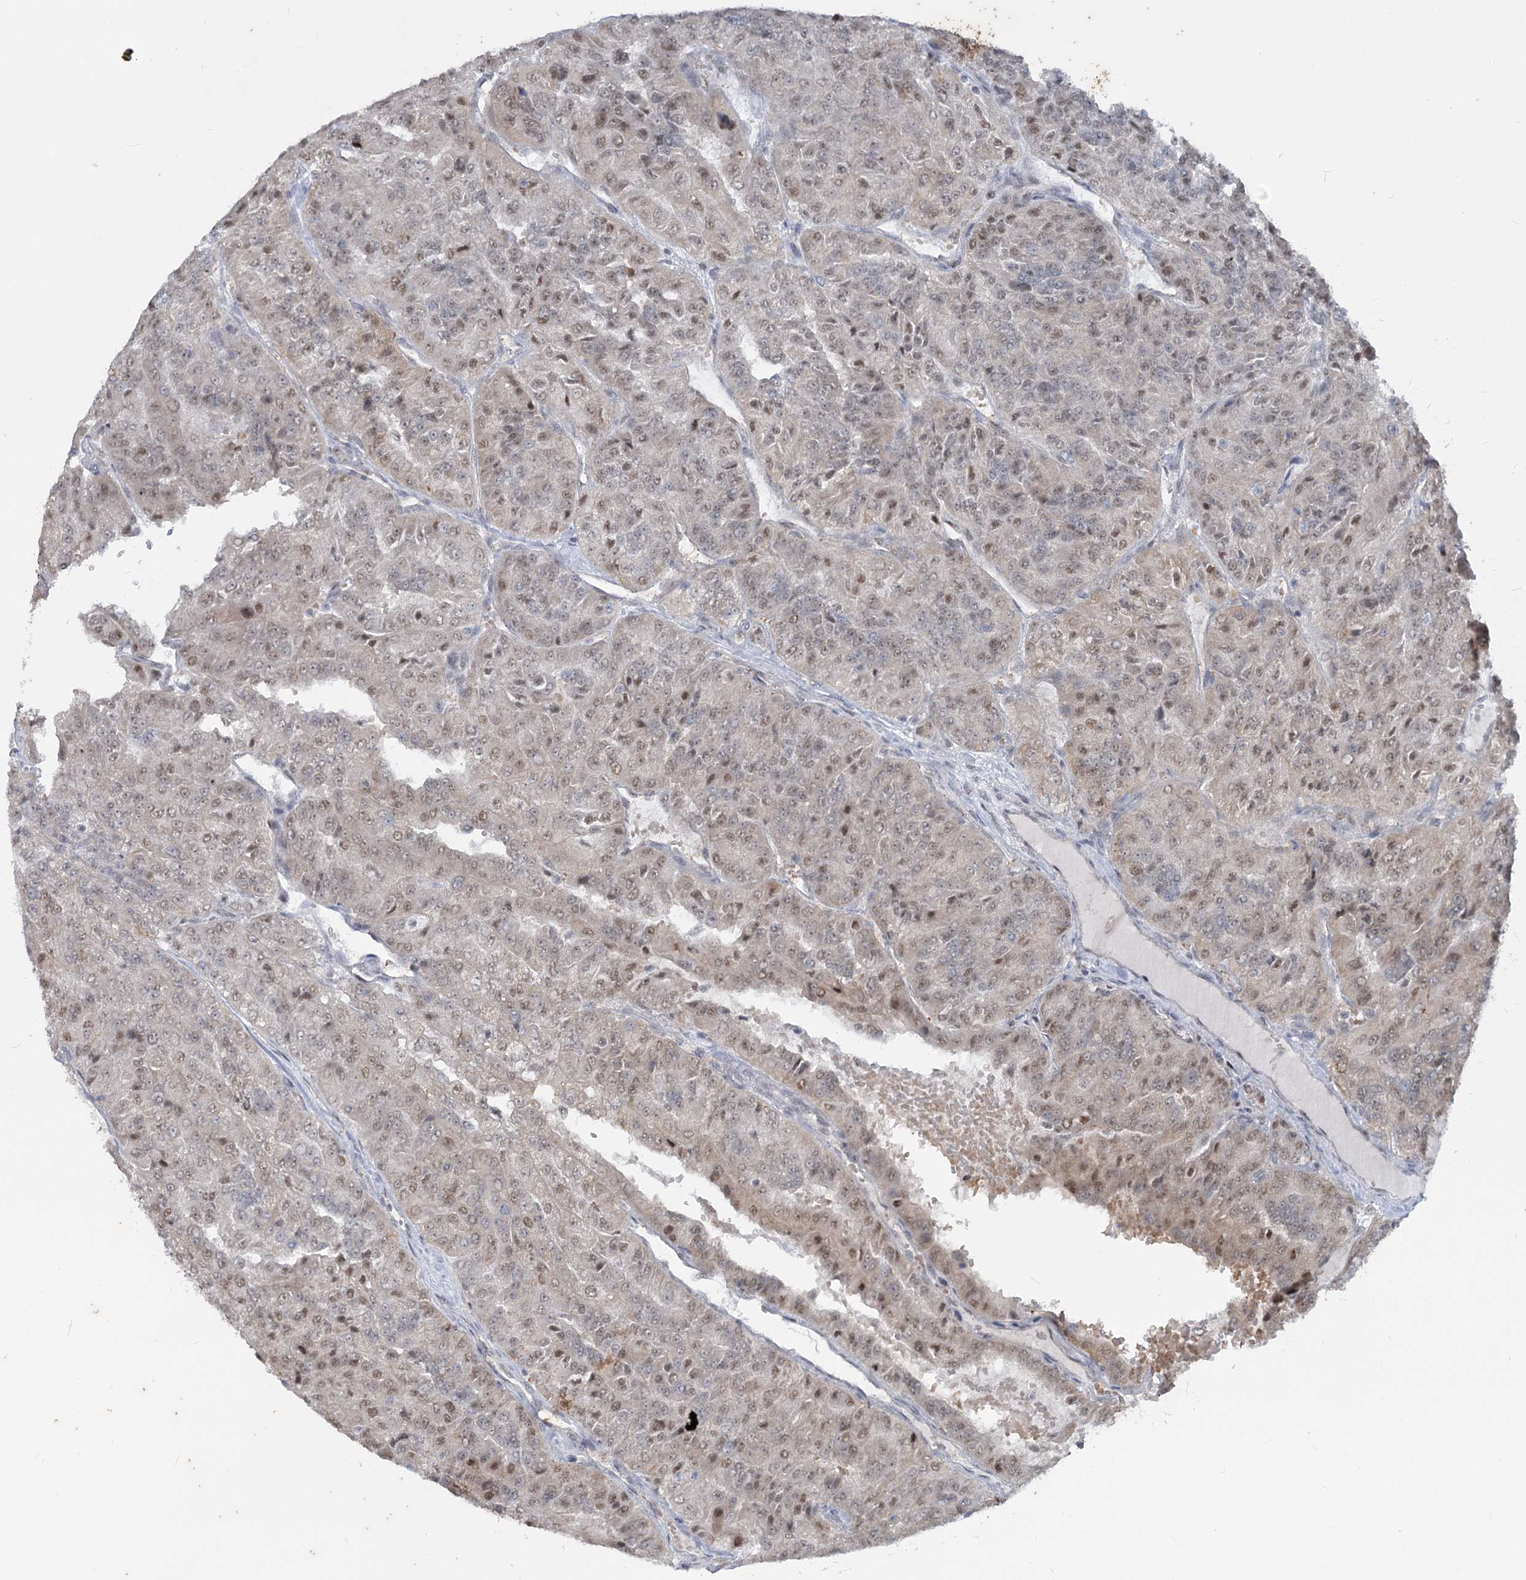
{"staining": {"intensity": "moderate", "quantity": "<25%", "location": "nuclear"}, "tissue": "renal cancer", "cell_type": "Tumor cells", "image_type": "cancer", "snomed": [{"axis": "morphology", "description": "Adenocarcinoma, NOS"}, {"axis": "topography", "description": "Kidney"}], "caption": "The image exhibits a brown stain indicating the presence of a protein in the nuclear of tumor cells in adenocarcinoma (renal).", "gene": "MTG1", "patient": {"sex": "female", "age": 63}}